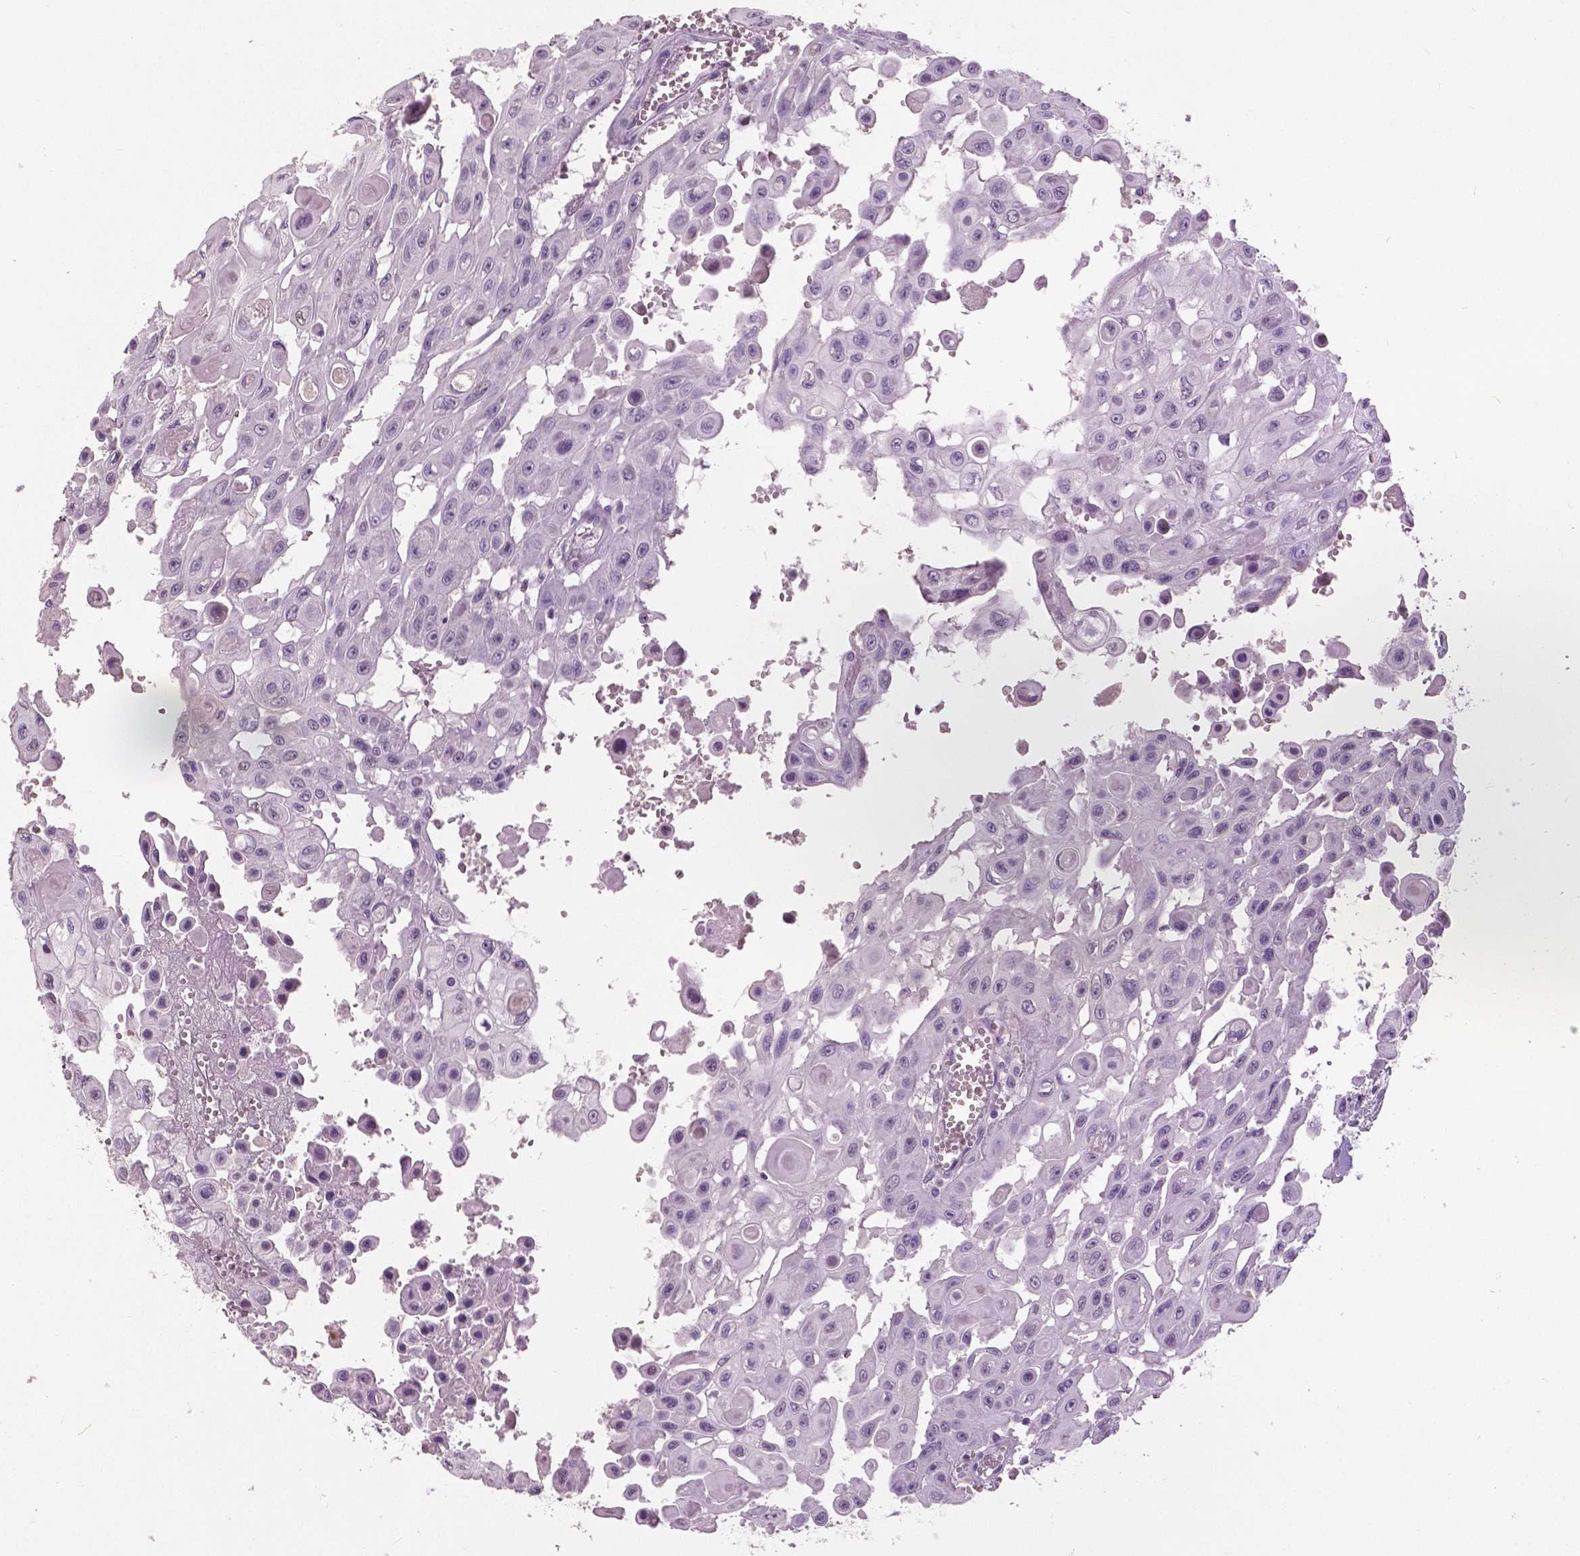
{"staining": {"intensity": "negative", "quantity": "none", "location": "none"}, "tissue": "head and neck cancer", "cell_type": "Tumor cells", "image_type": "cancer", "snomed": [{"axis": "morphology", "description": "Adenocarcinoma, NOS"}, {"axis": "topography", "description": "Head-Neck"}], "caption": "Micrograph shows no significant protein staining in tumor cells of head and neck cancer.", "gene": "GRIN2A", "patient": {"sex": "male", "age": 73}}